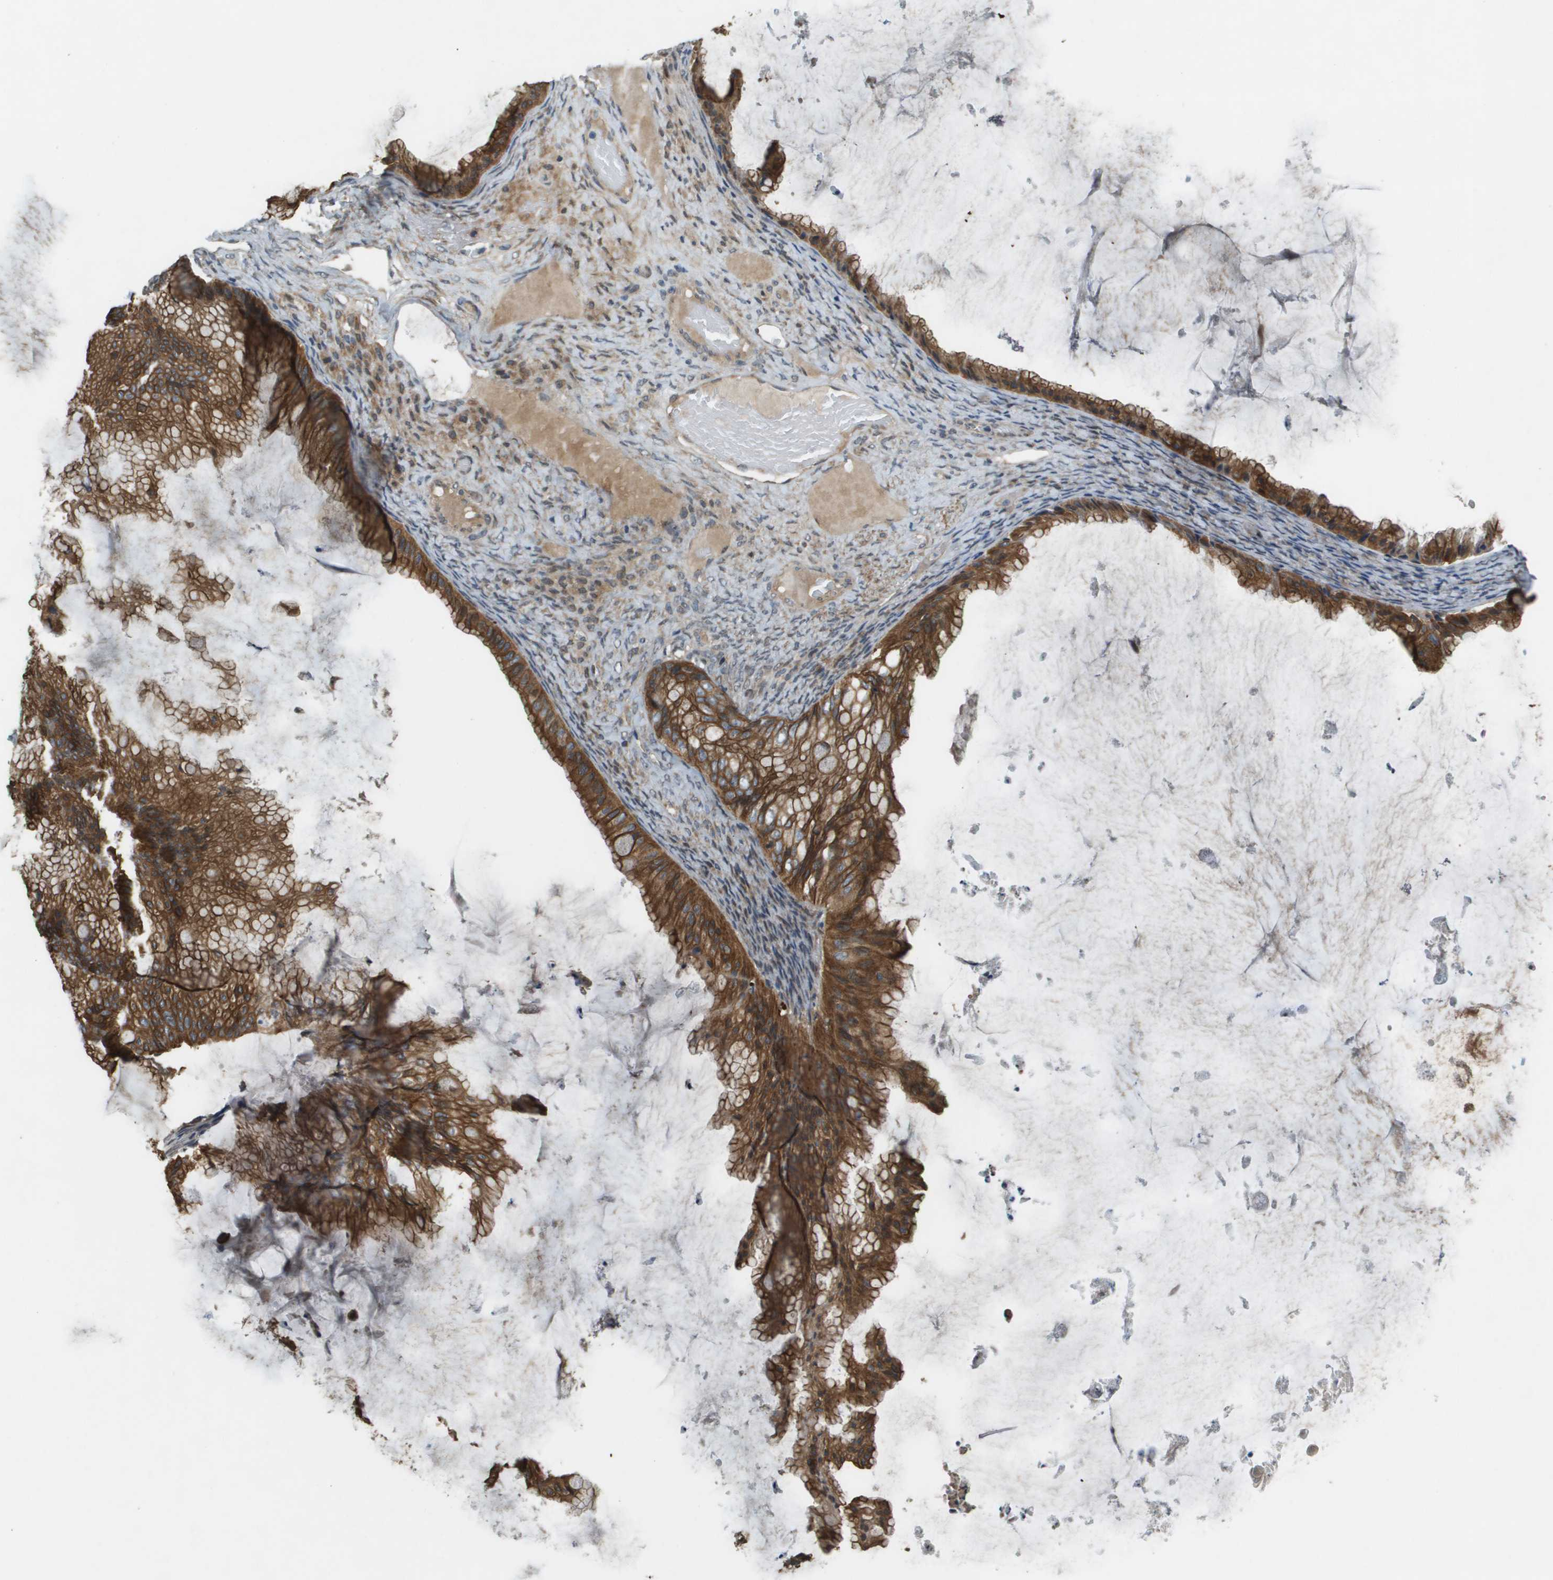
{"staining": {"intensity": "strong", "quantity": ">75%", "location": "cytoplasmic/membranous"}, "tissue": "ovarian cancer", "cell_type": "Tumor cells", "image_type": "cancer", "snomed": [{"axis": "morphology", "description": "Cystadenocarcinoma, mucinous, NOS"}, {"axis": "topography", "description": "Ovary"}], "caption": "IHC photomicrograph of human mucinous cystadenocarcinoma (ovarian) stained for a protein (brown), which shows high levels of strong cytoplasmic/membranous staining in about >75% of tumor cells.", "gene": "CDKN2C", "patient": {"sex": "female", "age": 61}}